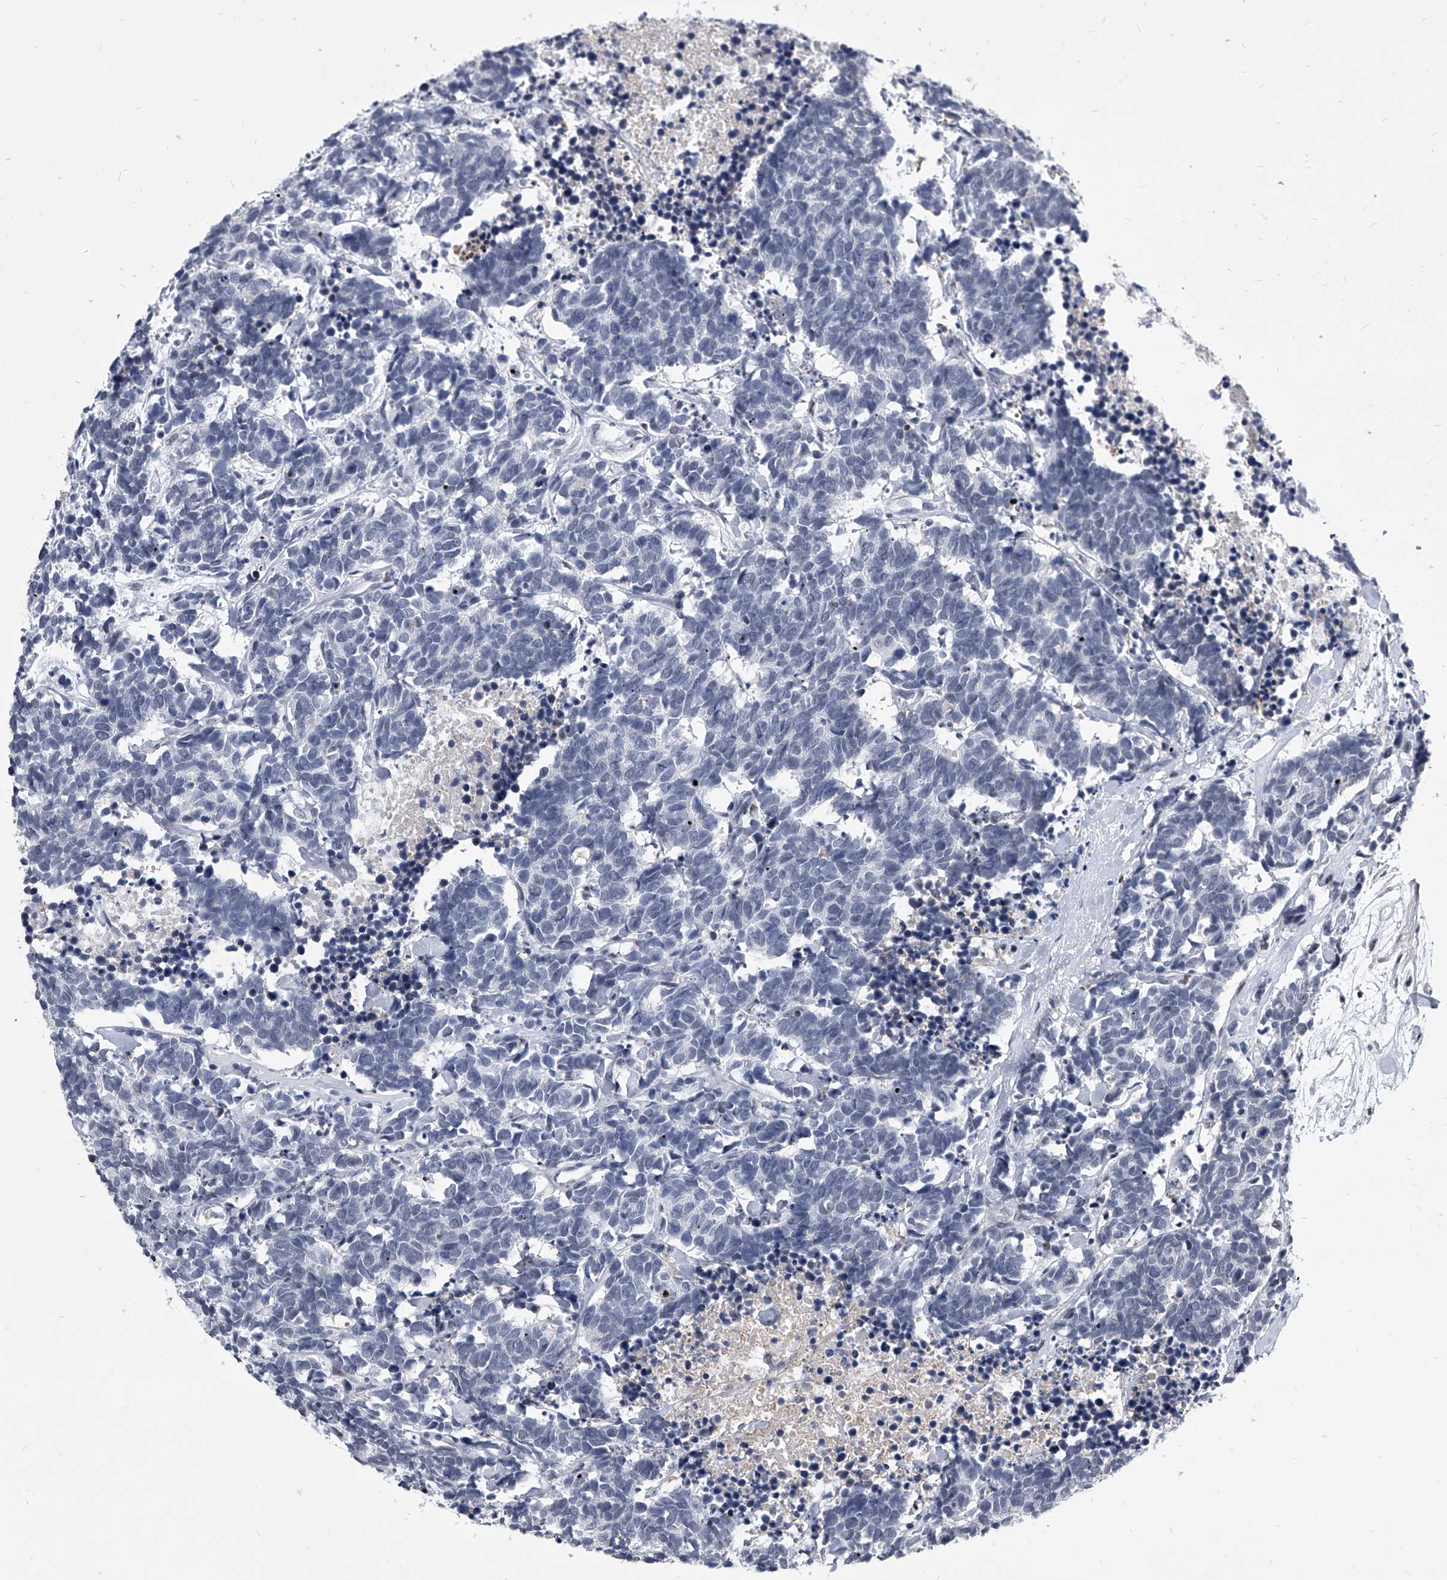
{"staining": {"intensity": "negative", "quantity": "none", "location": "none"}, "tissue": "carcinoid", "cell_type": "Tumor cells", "image_type": "cancer", "snomed": [{"axis": "morphology", "description": "Carcinoma, NOS"}, {"axis": "morphology", "description": "Carcinoid, malignant, NOS"}, {"axis": "topography", "description": "Urinary bladder"}], "caption": "Immunohistochemical staining of human carcinoid exhibits no significant staining in tumor cells.", "gene": "CMTR1", "patient": {"sex": "male", "age": 57}}